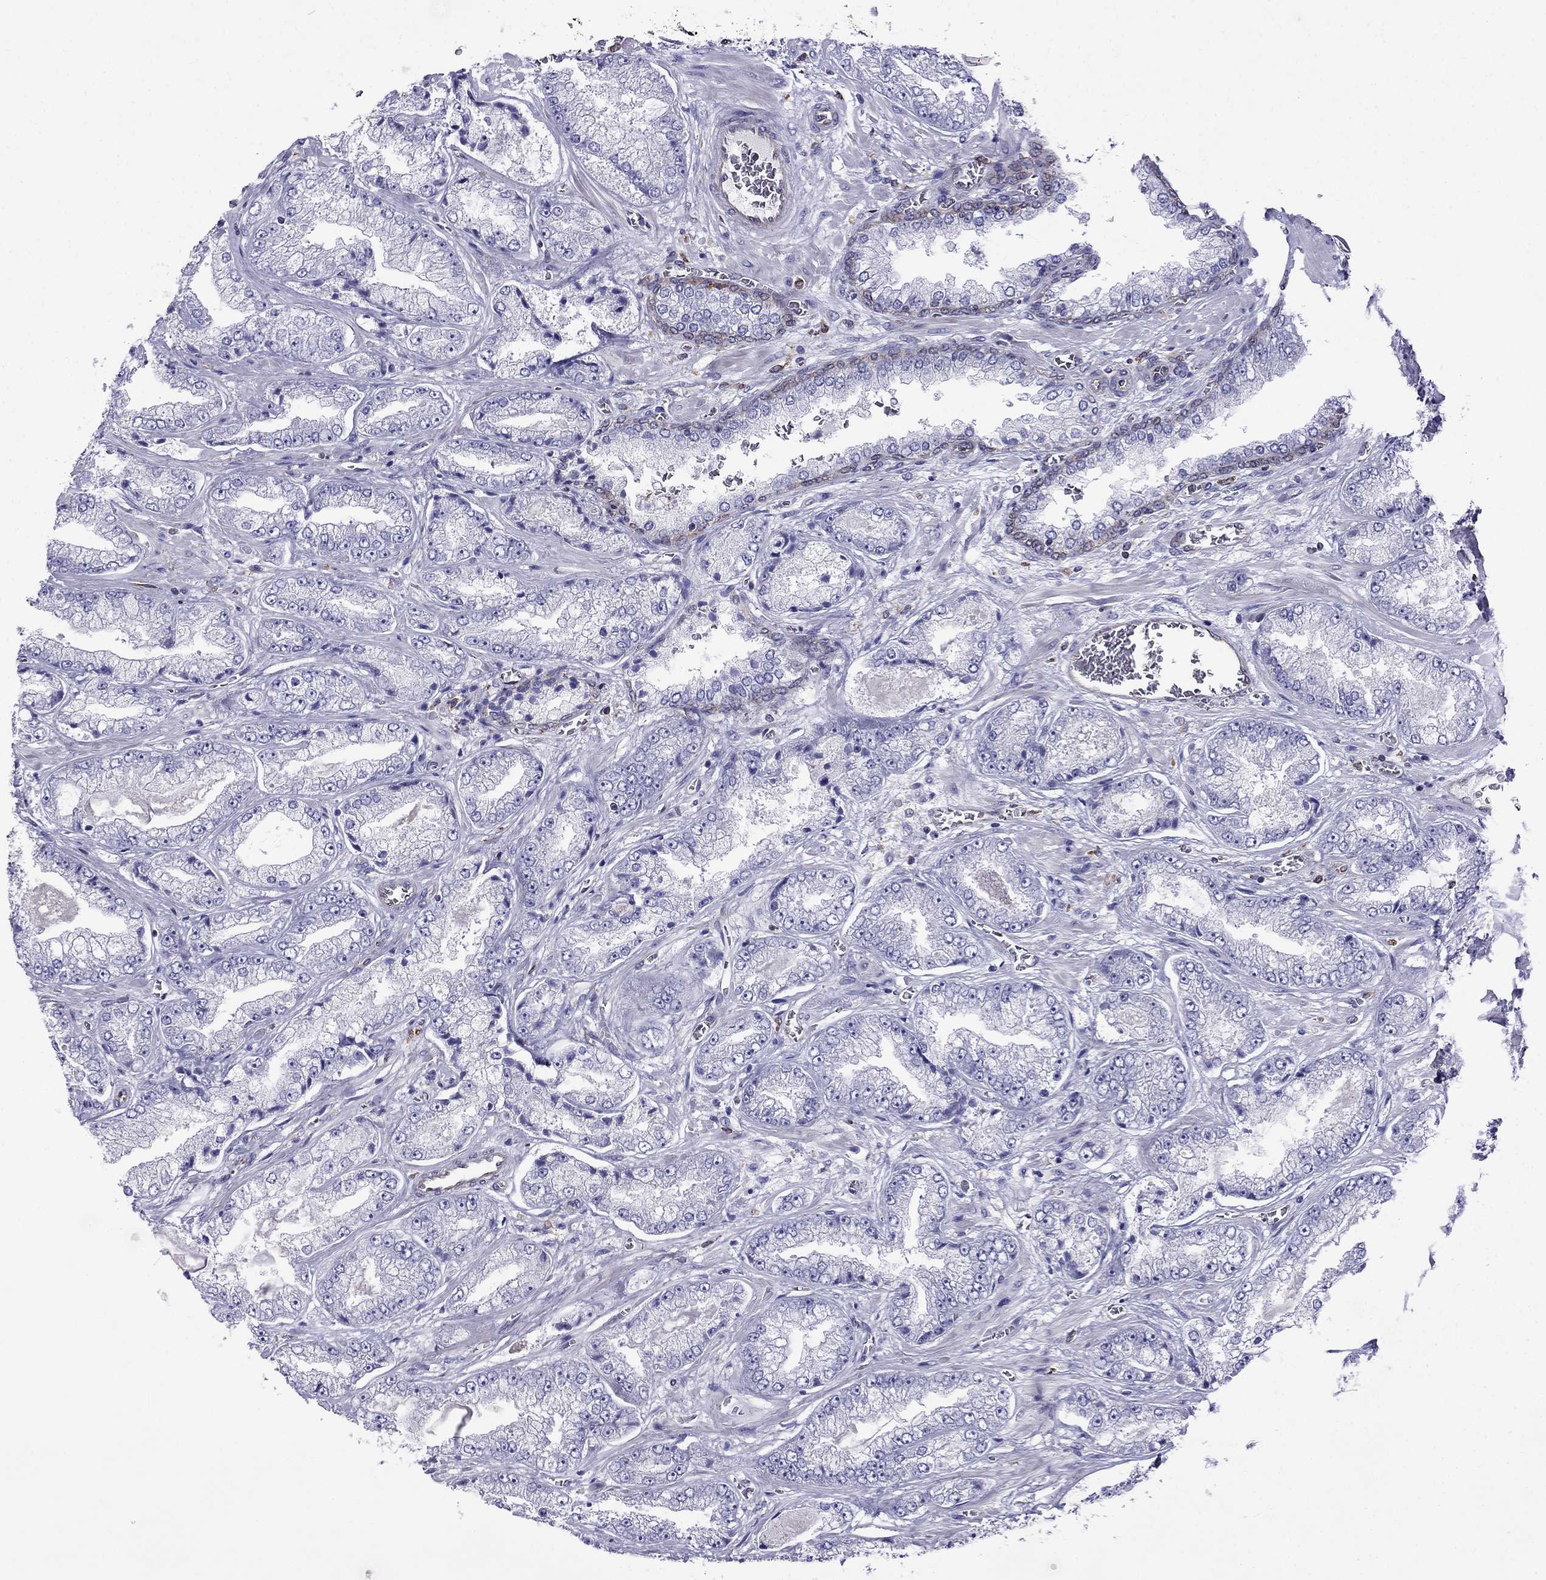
{"staining": {"intensity": "negative", "quantity": "none", "location": "none"}, "tissue": "prostate cancer", "cell_type": "Tumor cells", "image_type": "cancer", "snomed": [{"axis": "morphology", "description": "Adenocarcinoma, Low grade"}, {"axis": "topography", "description": "Prostate"}], "caption": "This photomicrograph is of prostate low-grade adenocarcinoma stained with IHC to label a protein in brown with the nuclei are counter-stained blue. There is no staining in tumor cells. (DAB (3,3'-diaminobenzidine) immunohistochemistry (IHC) visualized using brightfield microscopy, high magnification).", "gene": "GNAL", "patient": {"sex": "male", "age": 57}}